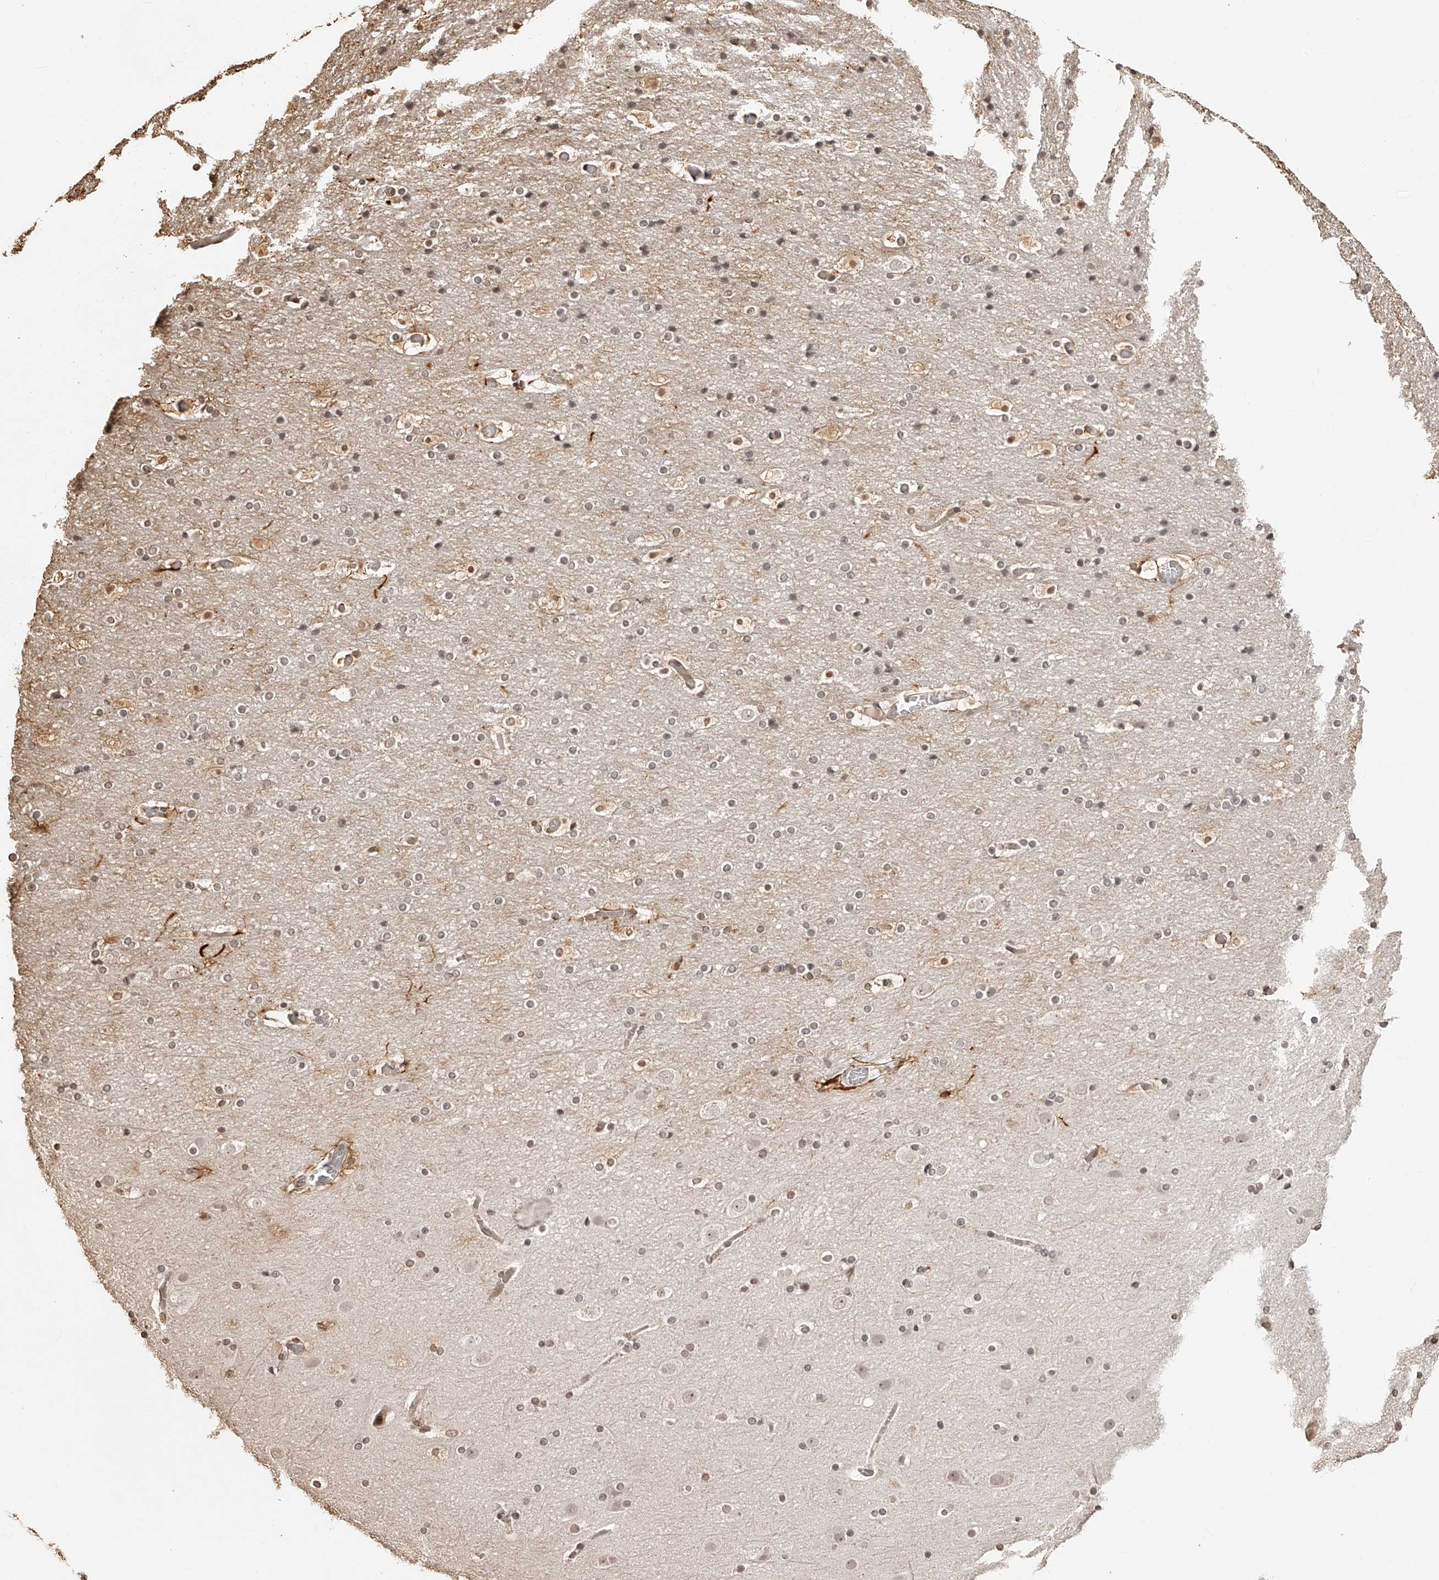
{"staining": {"intensity": "moderate", "quantity": "25%-75%", "location": "cytoplasmic/membranous"}, "tissue": "cerebral cortex", "cell_type": "Endothelial cells", "image_type": "normal", "snomed": [{"axis": "morphology", "description": "Normal tissue, NOS"}, {"axis": "topography", "description": "Cerebral cortex"}], "caption": "This image demonstrates IHC staining of unremarkable cerebral cortex, with medium moderate cytoplasmic/membranous expression in about 25%-75% of endothelial cells.", "gene": "ZNF503", "patient": {"sex": "male", "age": 57}}